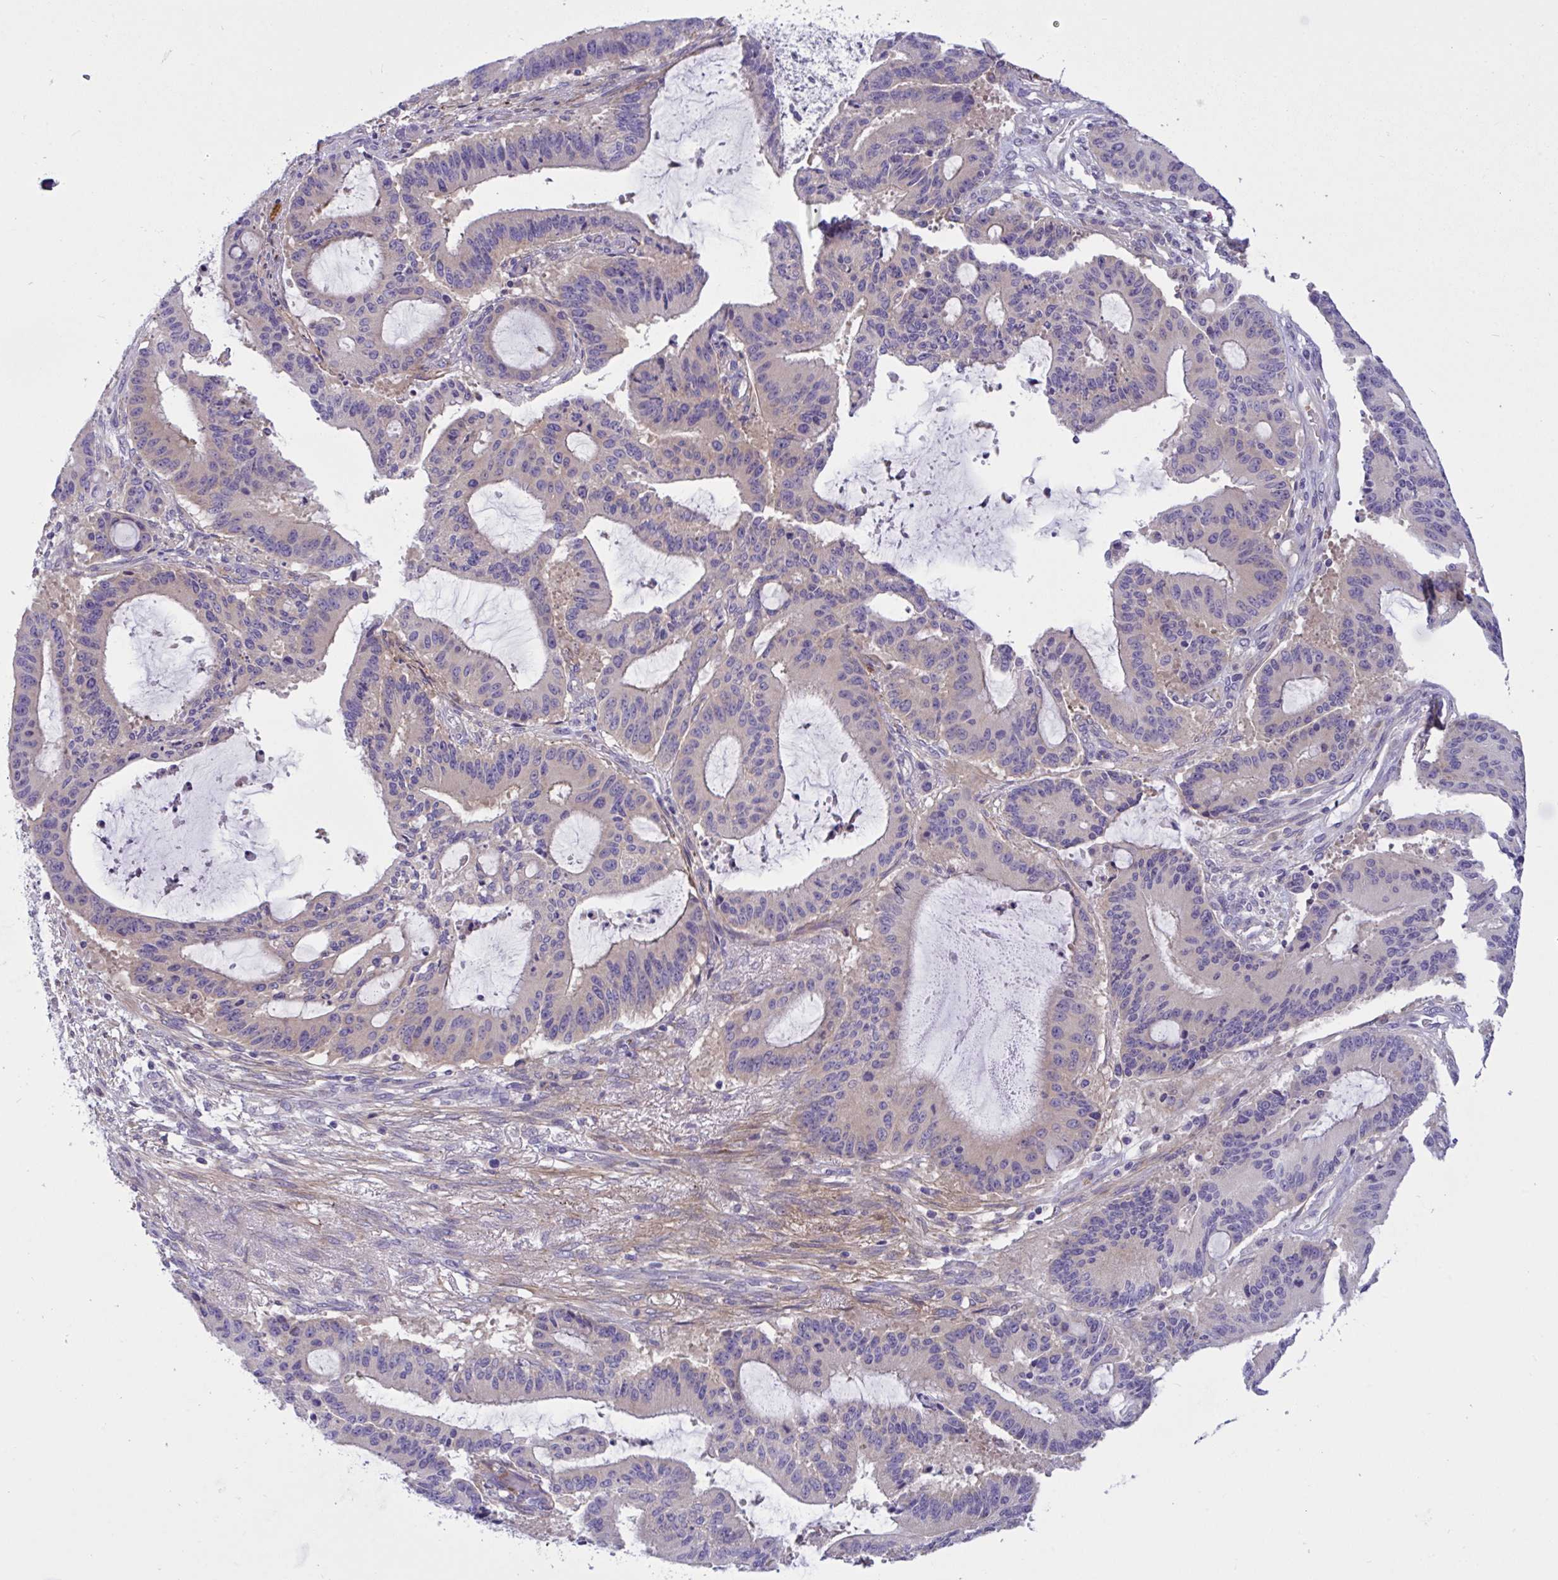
{"staining": {"intensity": "negative", "quantity": "none", "location": "none"}, "tissue": "liver cancer", "cell_type": "Tumor cells", "image_type": "cancer", "snomed": [{"axis": "morphology", "description": "Normal tissue, NOS"}, {"axis": "morphology", "description": "Cholangiocarcinoma"}, {"axis": "topography", "description": "Liver"}, {"axis": "topography", "description": "Peripheral nerve tissue"}], "caption": "Immunohistochemical staining of liver cancer (cholangiocarcinoma) reveals no significant positivity in tumor cells. Brightfield microscopy of immunohistochemistry (IHC) stained with DAB (3,3'-diaminobenzidine) (brown) and hematoxylin (blue), captured at high magnification.", "gene": "OXLD1", "patient": {"sex": "female", "age": 73}}